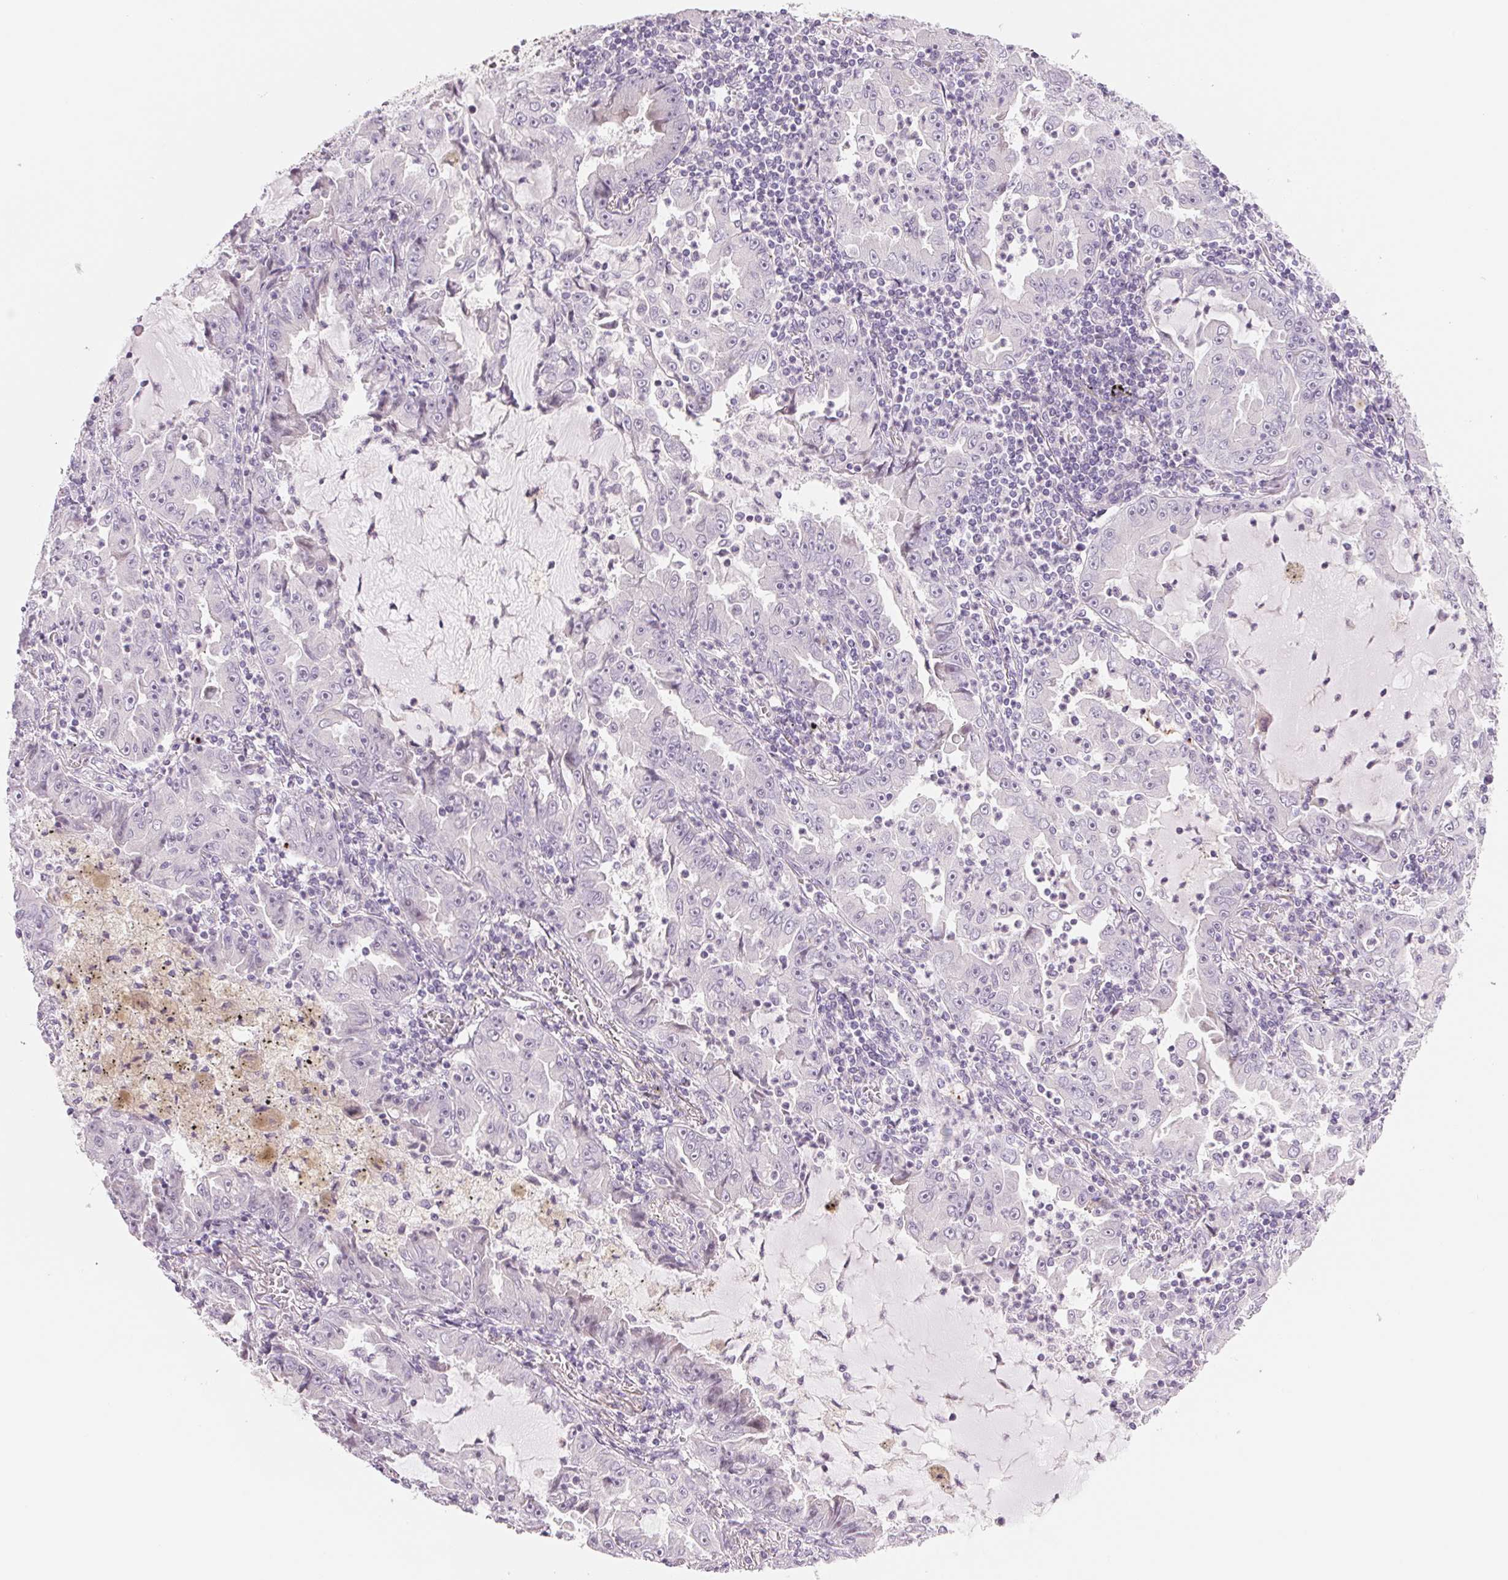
{"staining": {"intensity": "negative", "quantity": "none", "location": "none"}, "tissue": "lung cancer", "cell_type": "Tumor cells", "image_type": "cancer", "snomed": [{"axis": "morphology", "description": "Adenocarcinoma, NOS"}, {"axis": "topography", "description": "Lung"}], "caption": "Immunohistochemistry (IHC) of human adenocarcinoma (lung) shows no staining in tumor cells.", "gene": "CCDC168", "patient": {"sex": "female", "age": 52}}